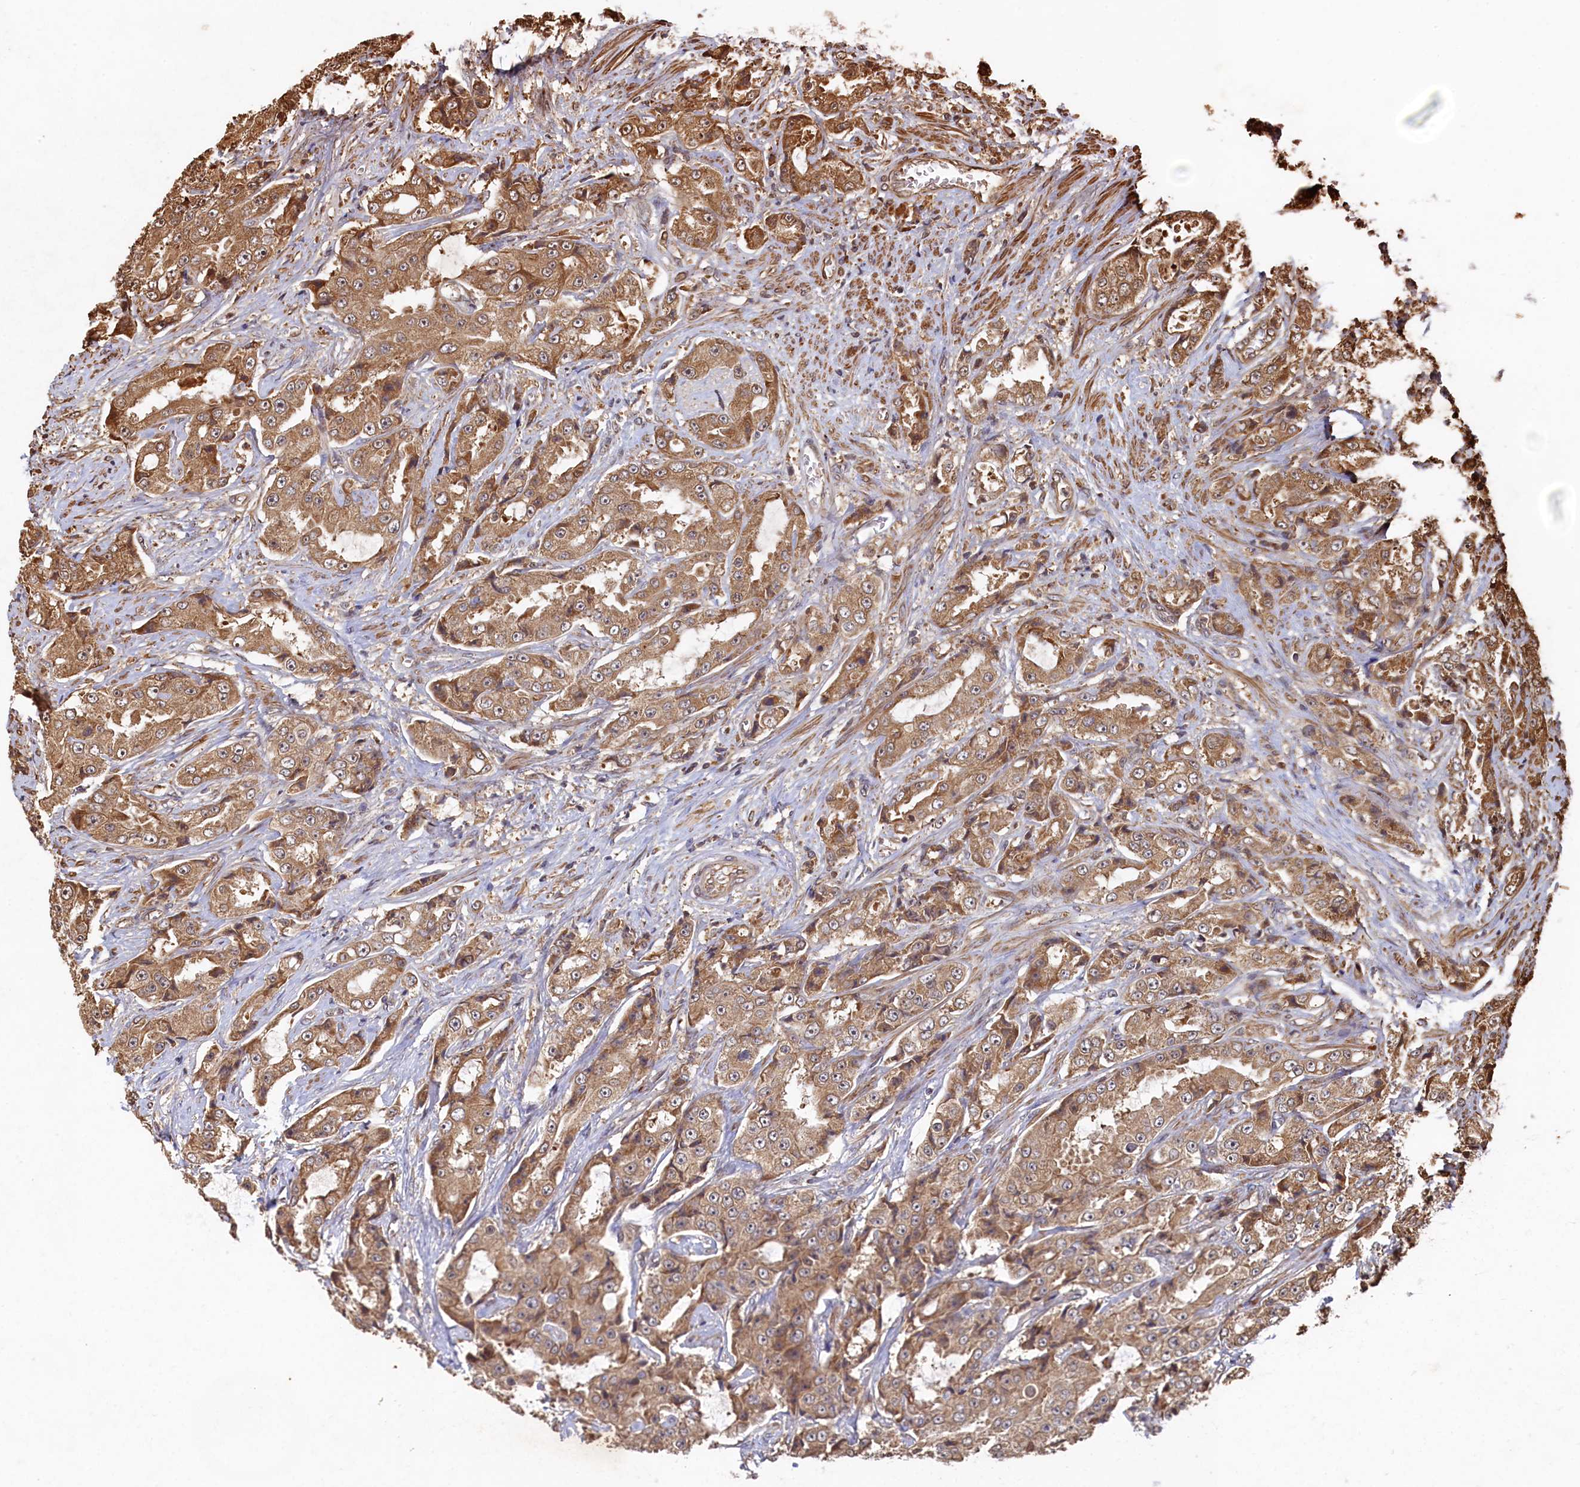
{"staining": {"intensity": "moderate", "quantity": ">75%", "location": "cytoplasmic/membranous"}, "tissue": "prostate cancer", "cell_type": "Tumor cells", "image_type": "cancer", "snomed": [{"axis": "morphology", "description": "Adenocarcinoma, High grade"}, {"axis": "topography", "description": "Prostate"}], "caption": "The image reveals staining of prostate cancer, revealing moderate cytoplasmic/membranous protein positivity (brown color) within tumor cells.", "gene": "PIGN", "patient": {"sex": "male", "age": 73}}